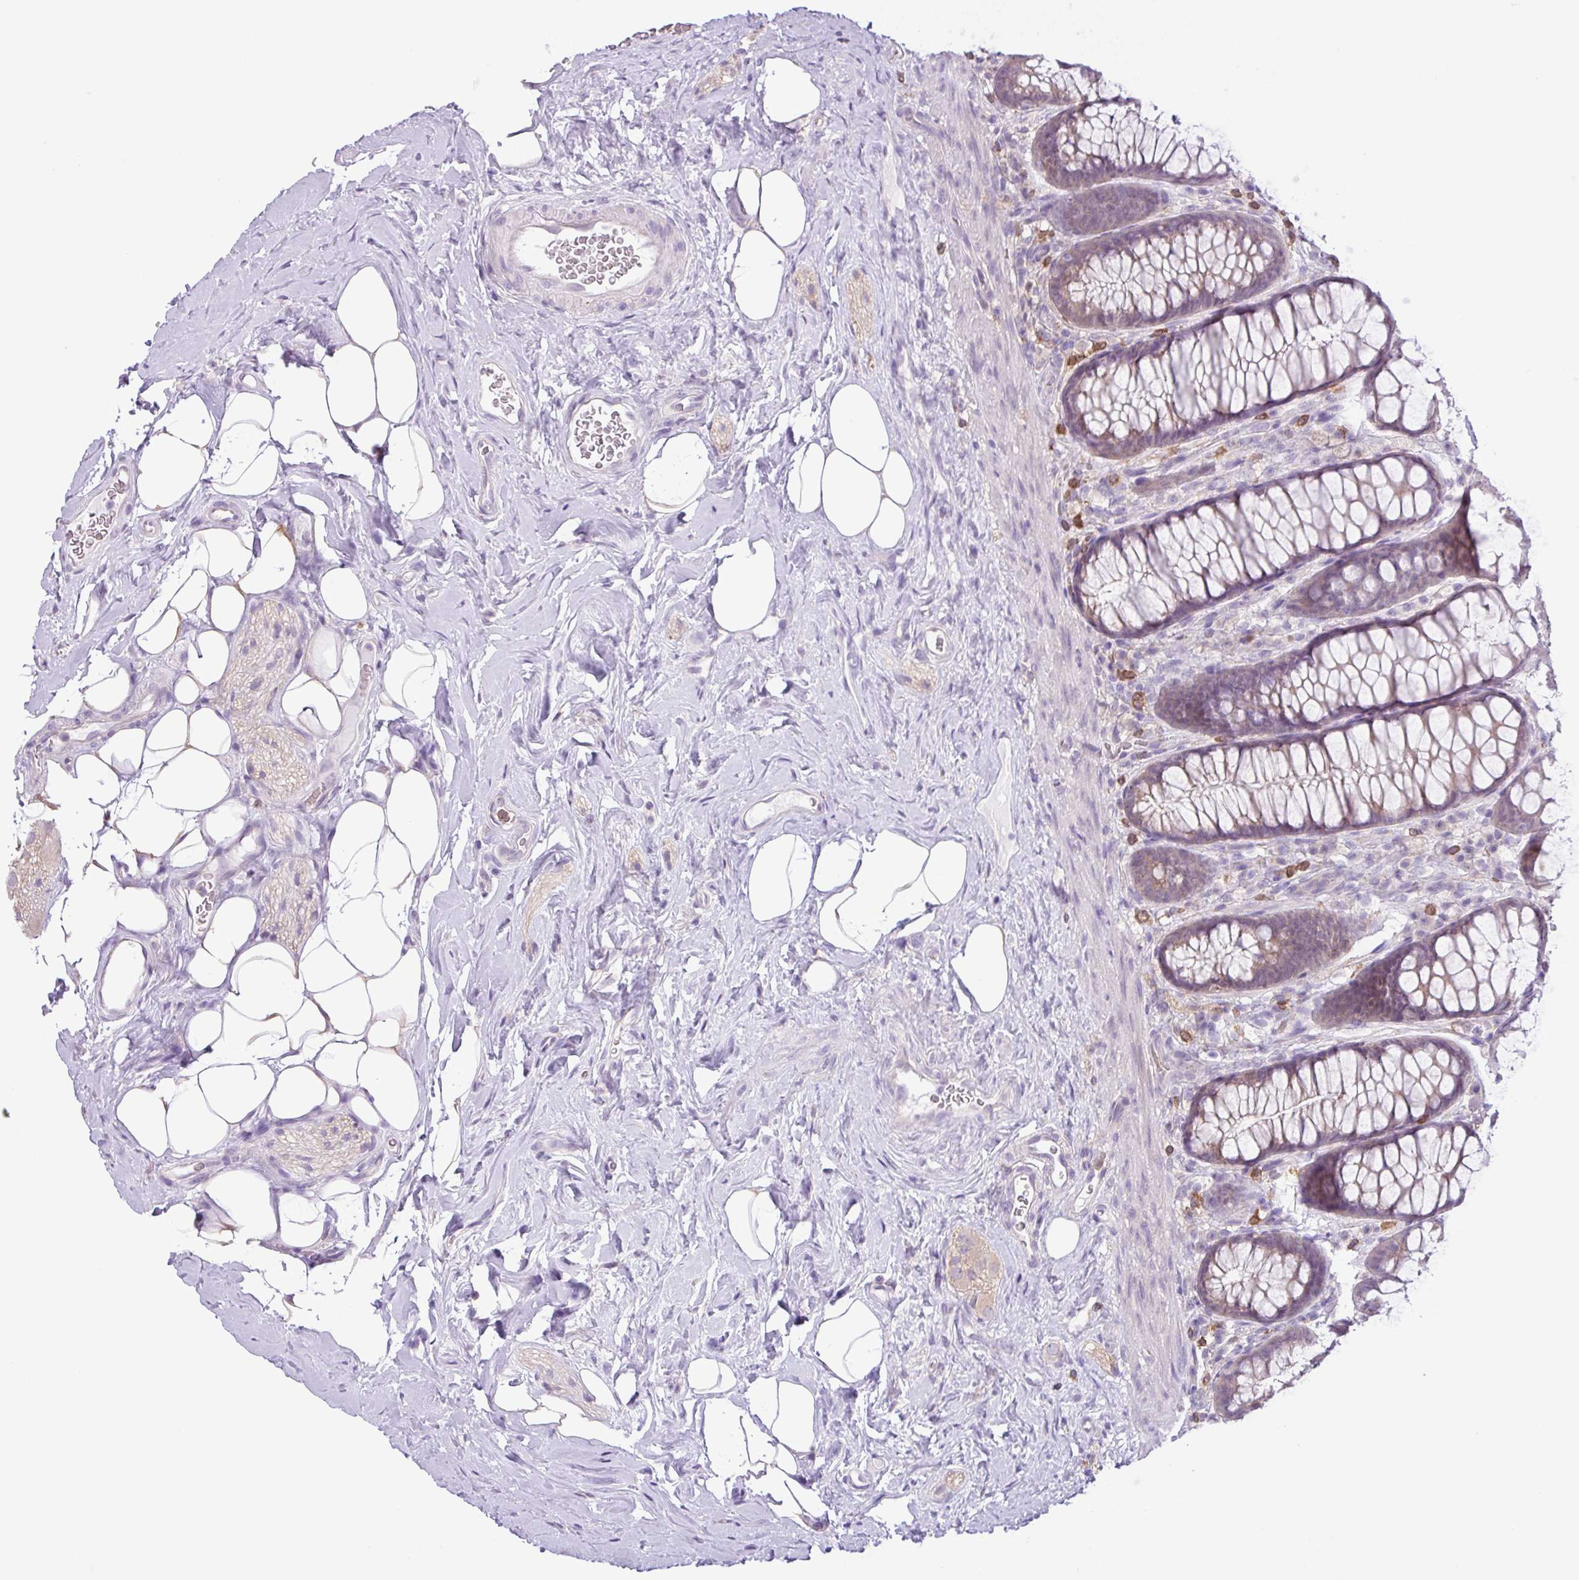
{"staining": {"intensity": "weak", "quantity": "25%-75%", "location": "cytoplasmic/membranous"}, "tissue": "rectum", "cell_type": "Glandular cells", "image_type": "normal", "snomed": [{"axis": "morphology", "description": "Normal tissue, NOS"}, {"axis": "topography", "description": "Rectum"}], "caption": "Immunohistochemistry photomicrograph of normal rectum: rectum stained using immunohistochemistry demonstrates low levels of weak protein expression localized specifically in the cytoplasmic/membranous of glandular cells, appearing as a cytoplasmic/membranous brown color.", "gene": "TONSL", "patient": {"sex": "female", "age": 67}}